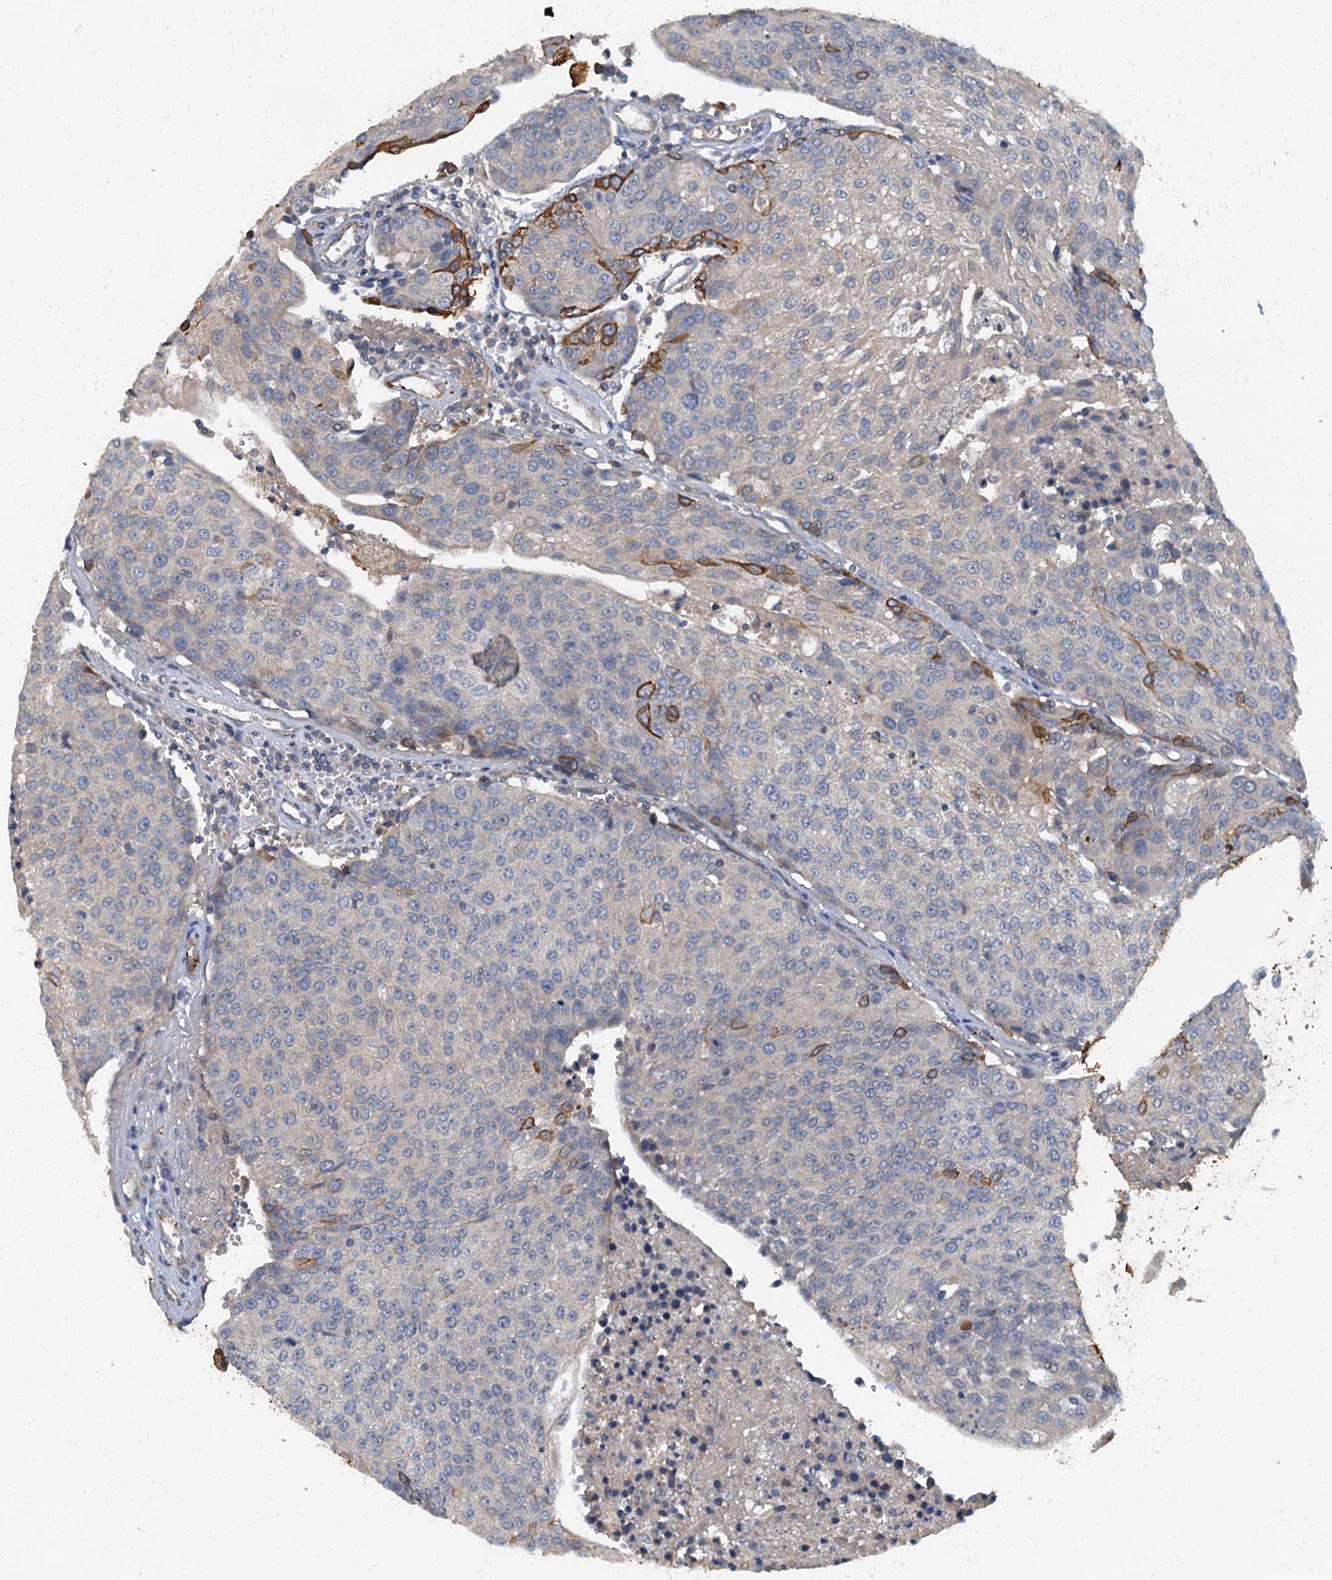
{"staining": {"intensity": "moderate", "quantity": "<25%", "location": "cytoplasmic/membranous"}, "tissue": "urothelial cancer", "cell_type": "Tumor cells", "image_type": "cancer", "snomed": [{"axis": "morphology", "description": "Urothelial carcinoma, High grade"}, {"axis": "topography", "description": "Urinary bladder"}], "caption": "Immunohistochemical staining of high-grade urothelial carcinoma exhibits low levels of moderate cytoplasmic/membranous staining in approximately <25% of tumor cells.", "gene": "ARL11", "patient": {"sex": "female", "age": 85}}